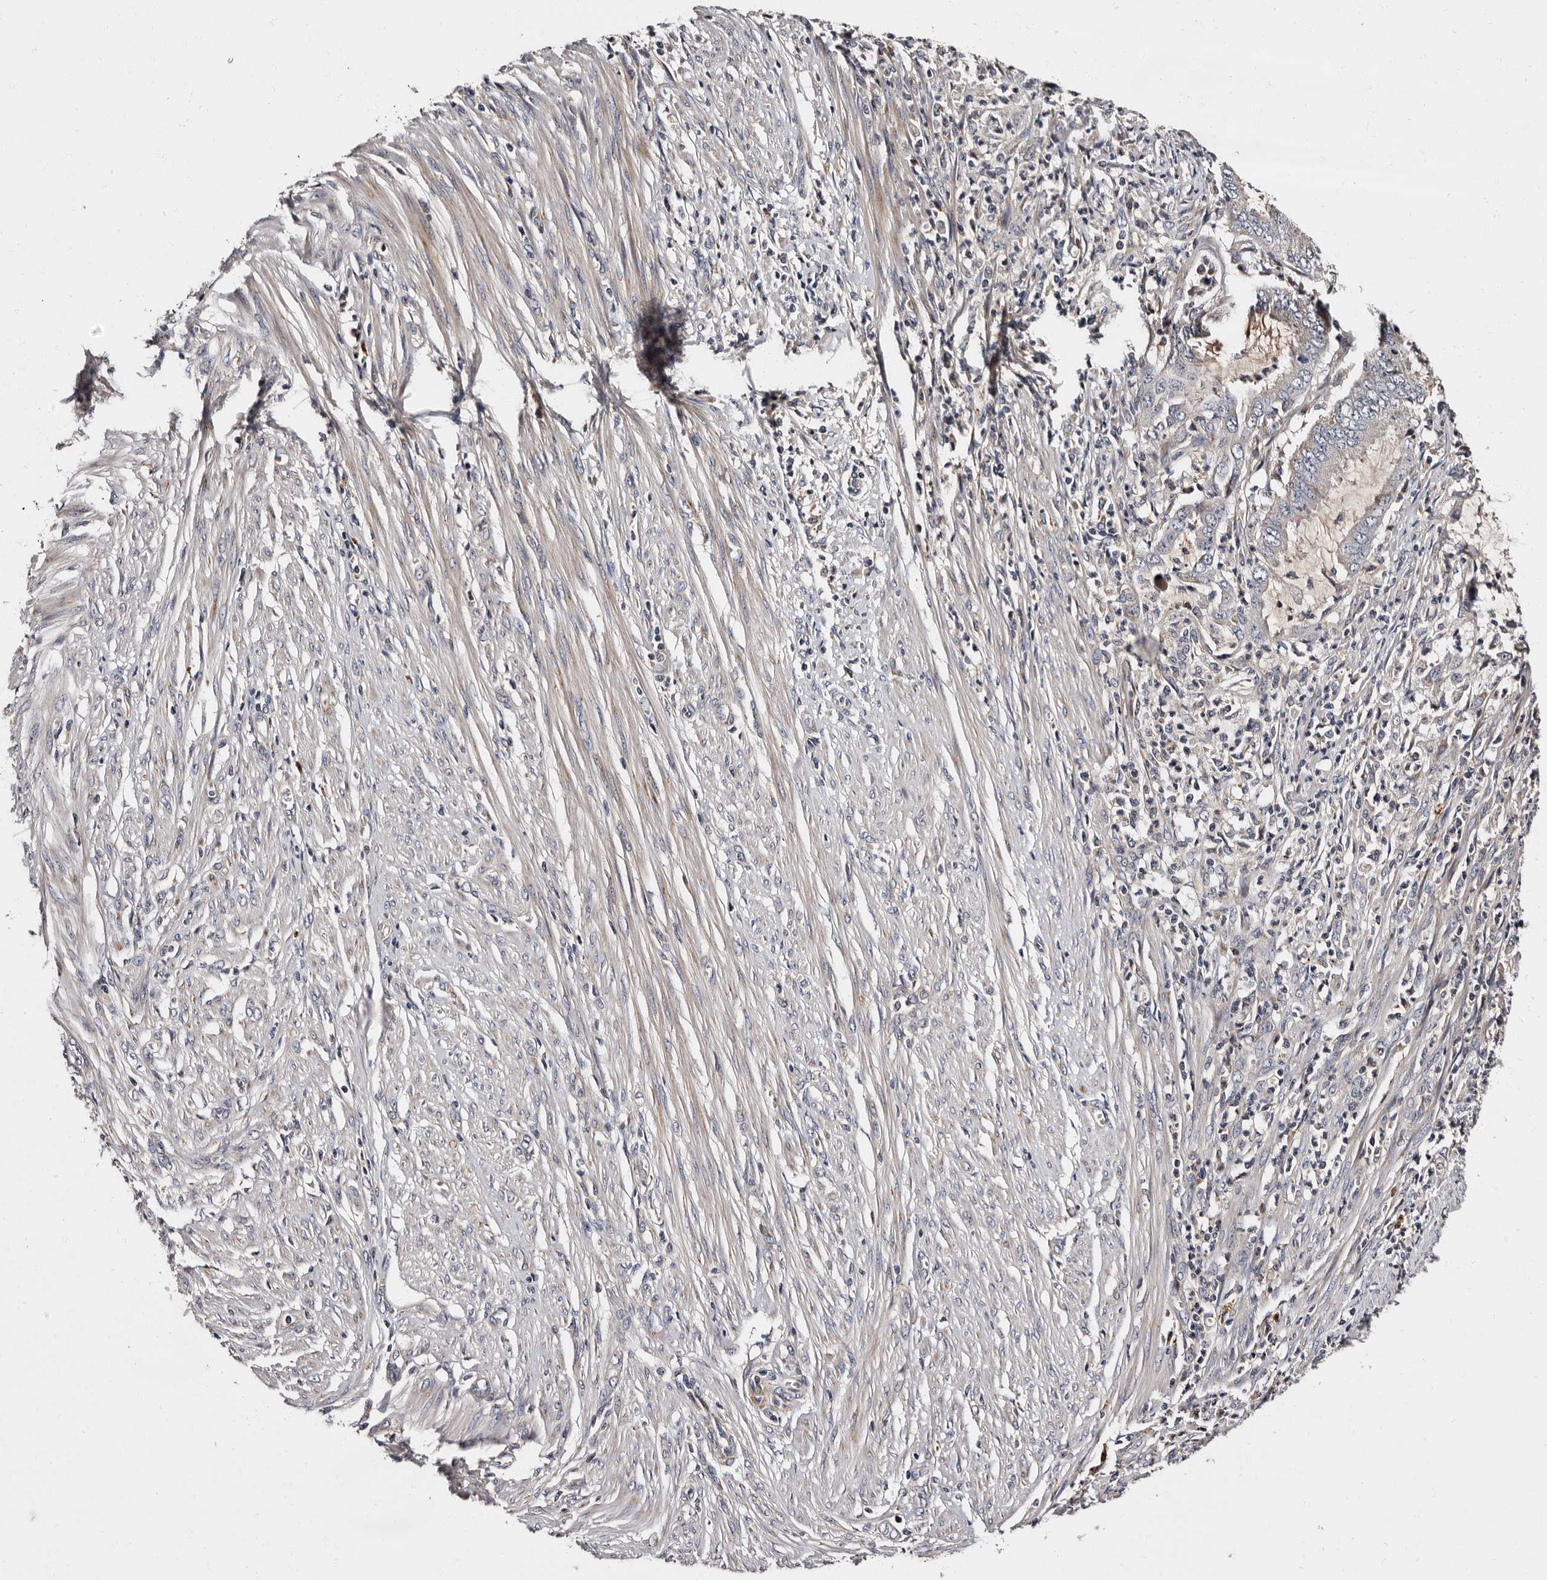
{"staining": {"intensity": "negative", "quantity": "none", "location": "none"}, "tissue": "endometrial cancer", "cell_type": "Tumor cells", "image_type": "cancer", "snomed": [{"axis": "morphology", "description": "Adenocarcinoma, NOS"}, {"axis": "topography", "description": "Endometrium"}], "caption": "Tumor cells show no significant protein positivity in endometrial adenocarcinoma.", "gene": "ADCK5", "patient": {"sex": "female", "age": 51}}